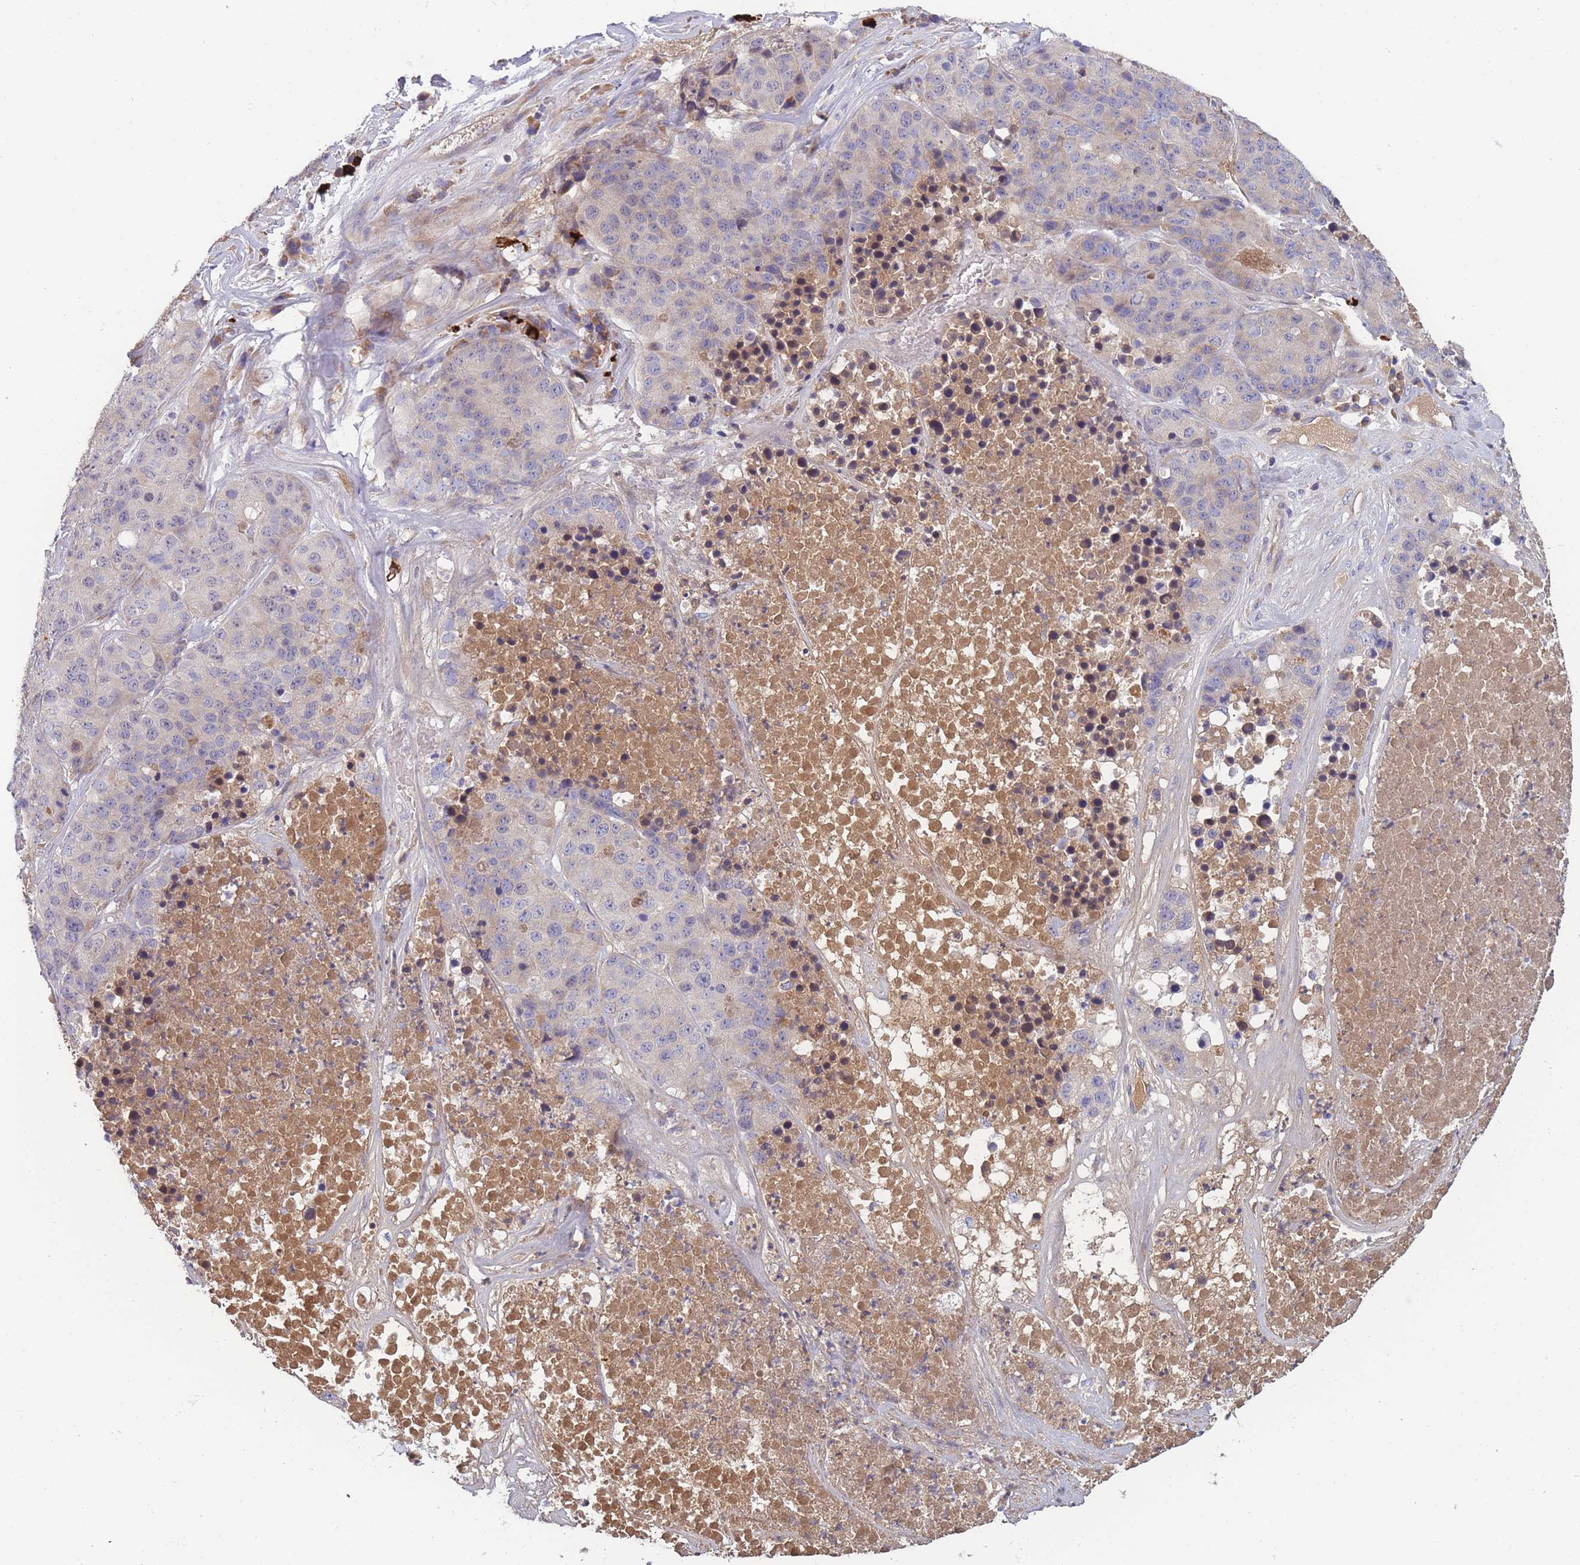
{"staining": {"intensity": "weak", "quantity": "<25%", "location": "cytoplasmic/membranous"}, "tissue": "stomach cancer", "cell_type": "Tumor cells", "image_type": "cancer", "snomed": [{"axis": "morphology", "description": "Adenocarcinoma, NOS"}, {"axis": "topography", "description": "Stomach"}], "caption": "An IHC photomicrograph of stomach adenocarcinoma is shown. There is no staining in tumor cells of stomach adenocarcinoma.", "gene": "NDUFAF6", "patient": {"sex": "male", "age": 71}}